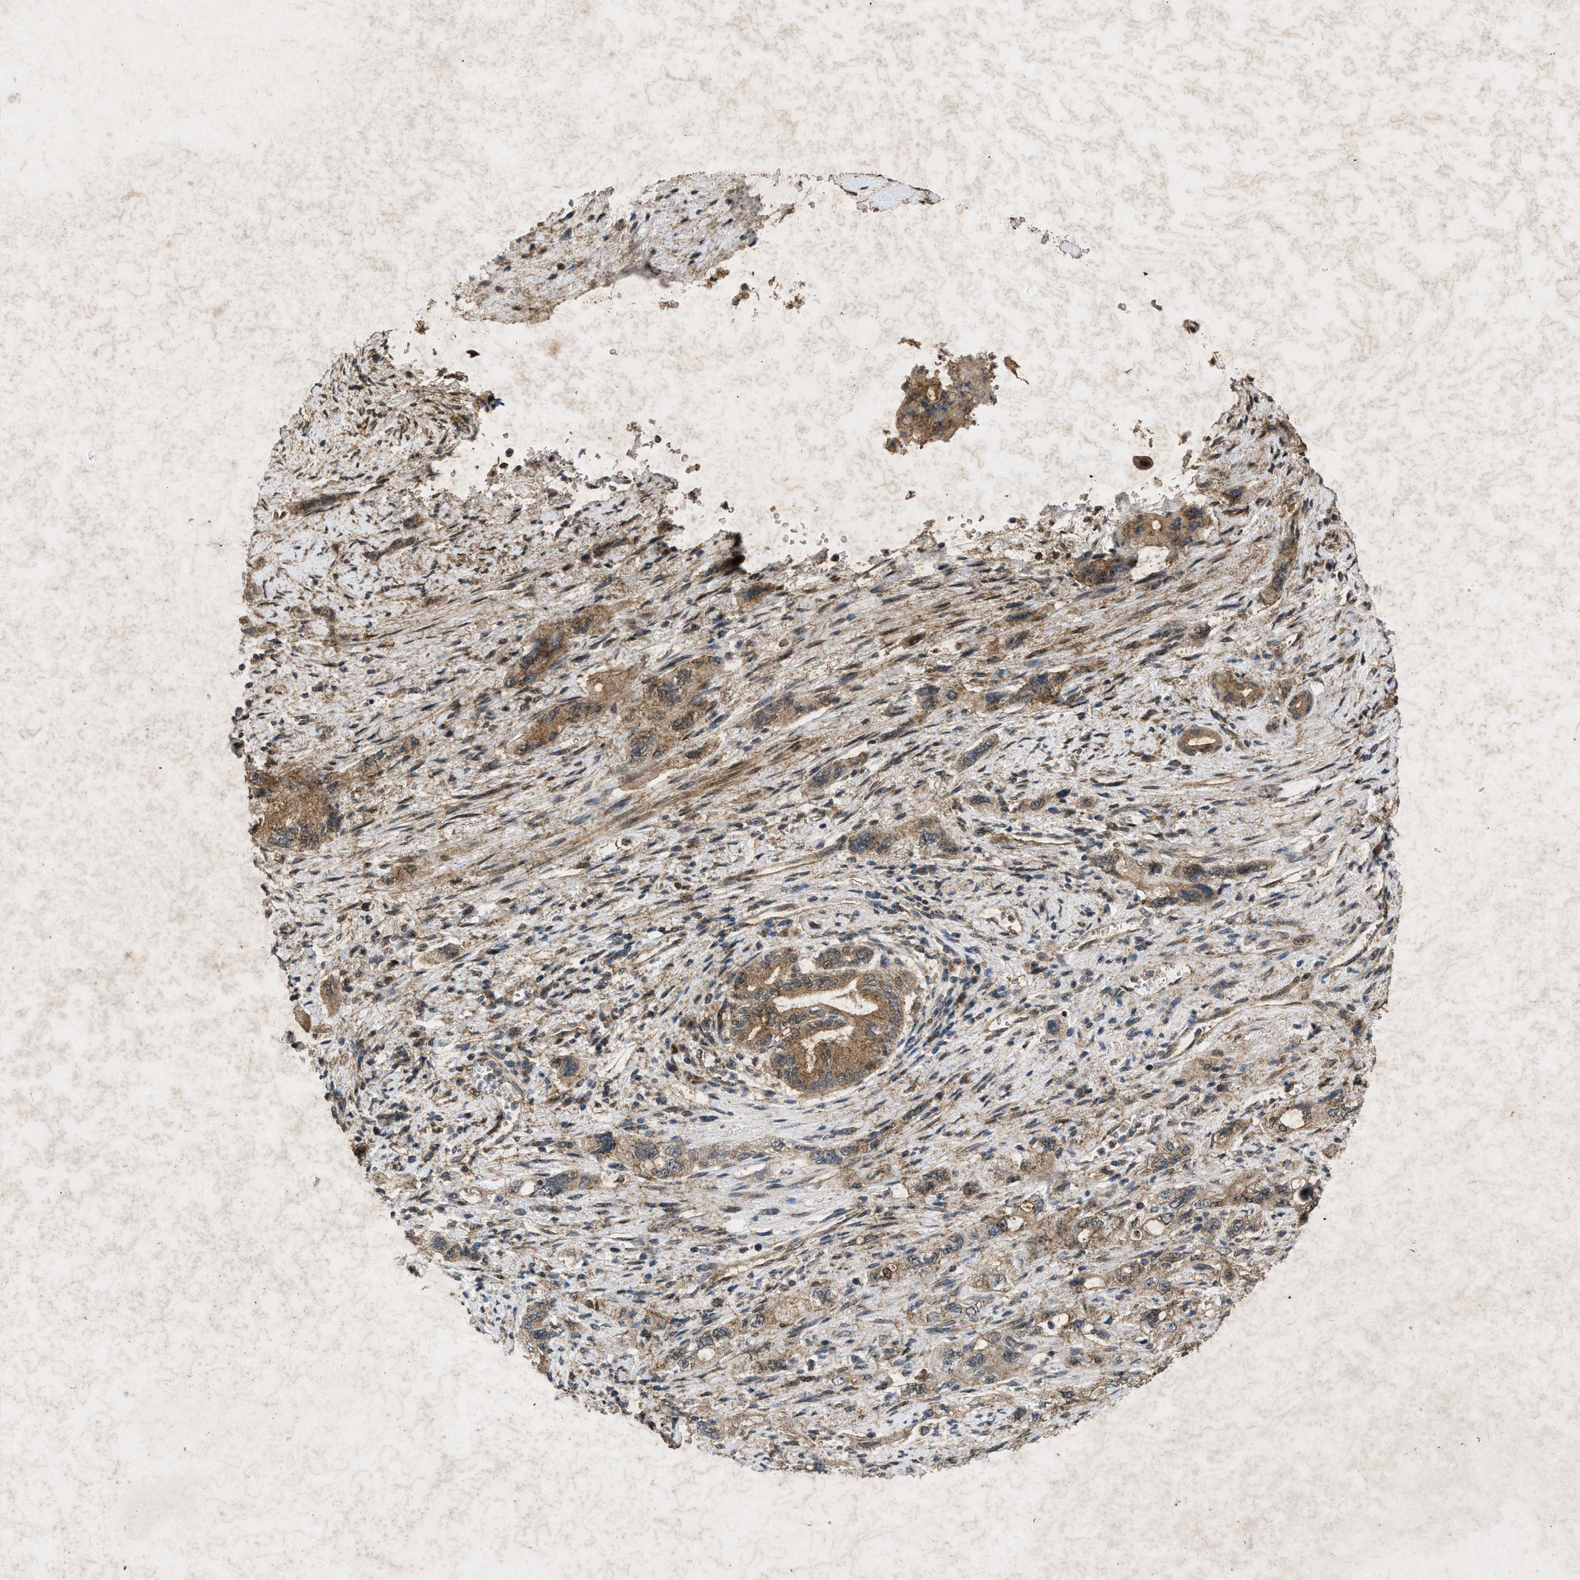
{"staining": {"intensity": "moderate", "quantity": ">75%", "location": "cytoplasmic/membranous"}, "tissue": "pancreatic cancer", "cell_type": "Tumor cells", "image_type": "cancer", "snomed": [{"axis": "morphology", "description": "Adenocarcinoma, NOS"}, {"axis": "topography", "description": "Pancreas"}], "caption": "Pancreatic cancer stained with a protein marker demonstrates moderate staining in tumor cells.", "gene": "PRKG2", "patient": {"sex": "female", "age": 73}}